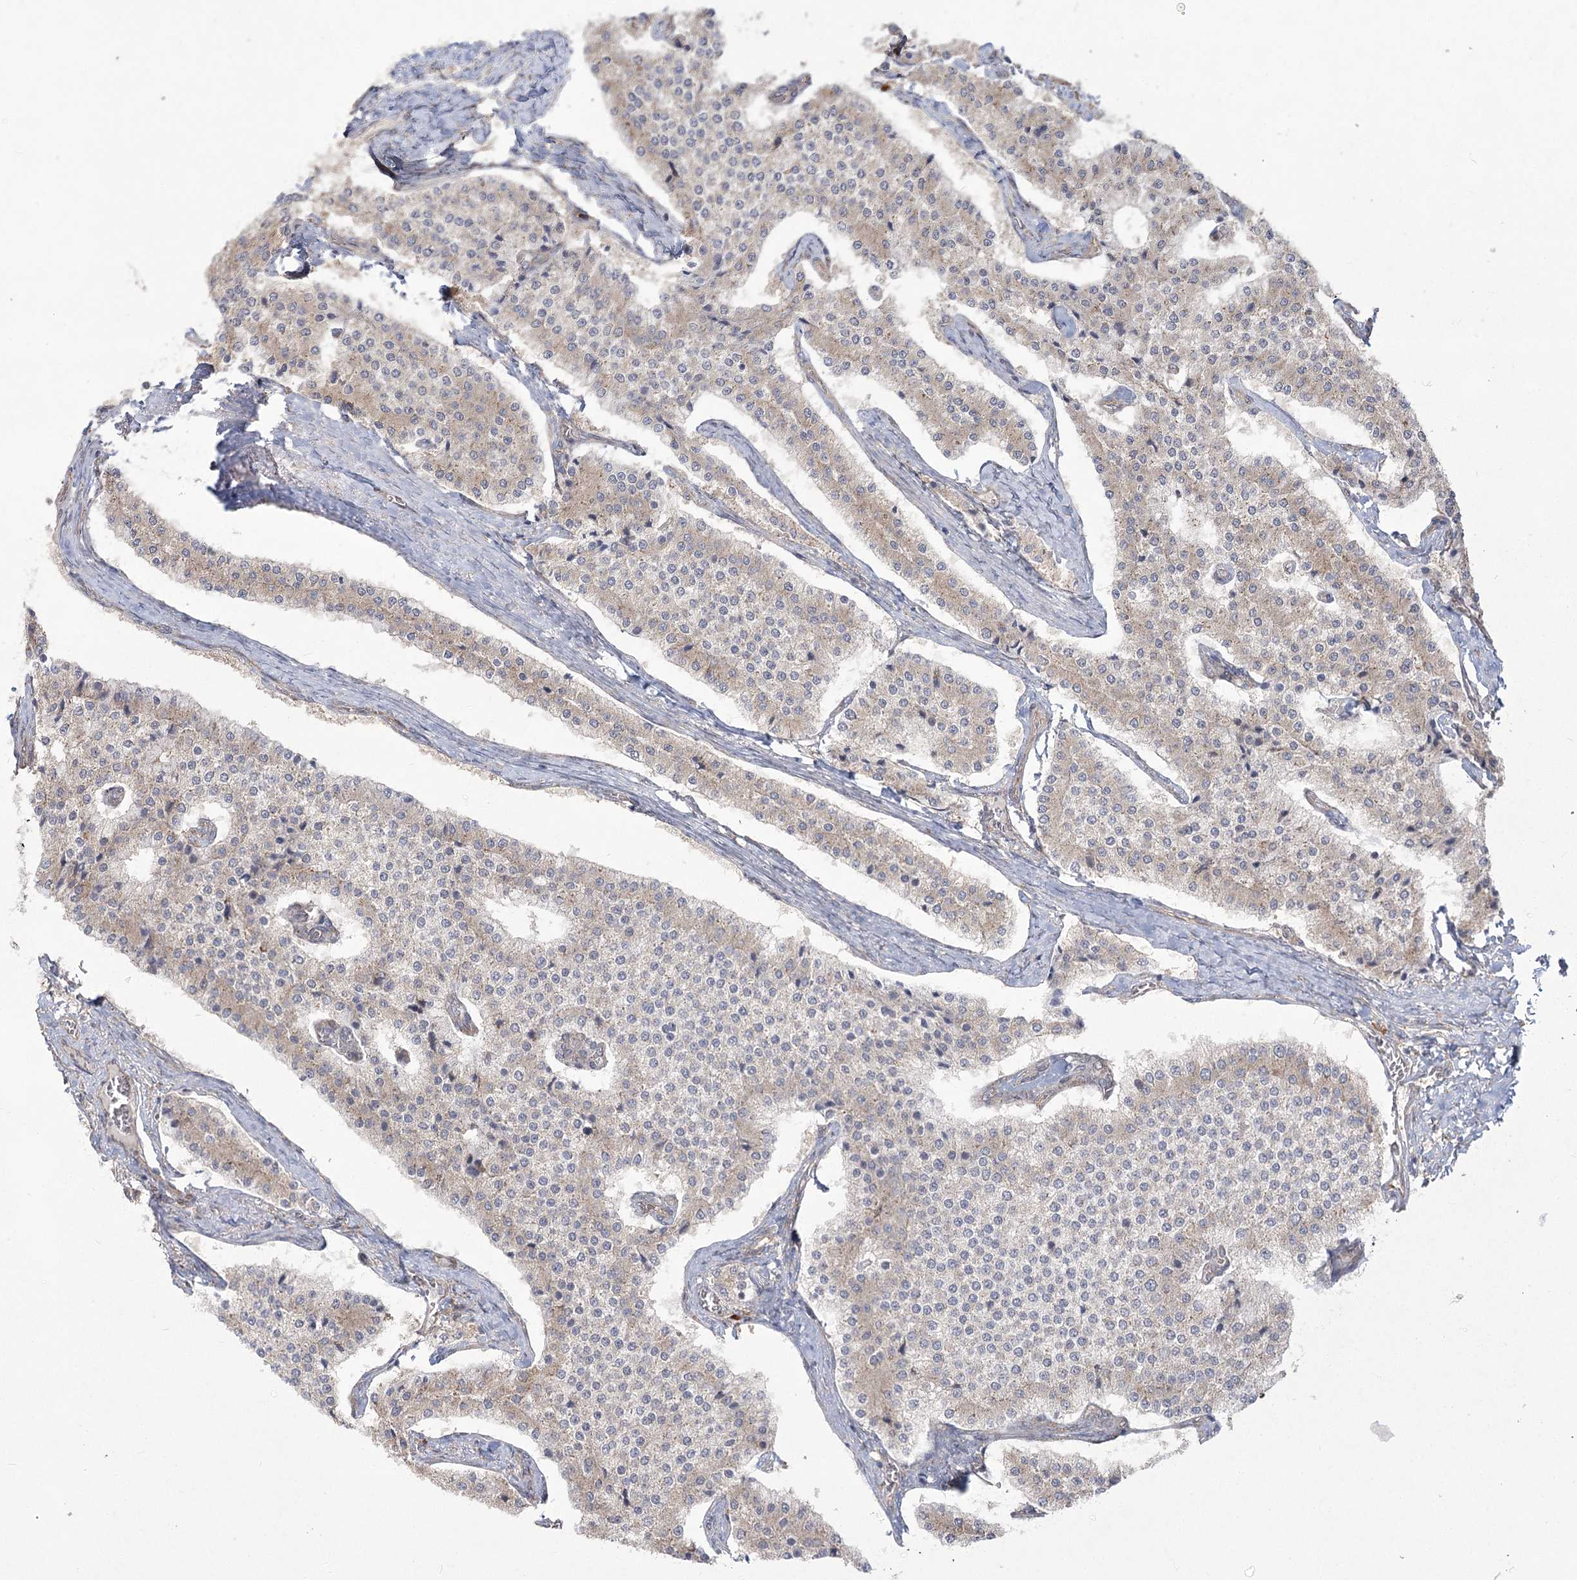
{"staining": {"intensity": "weak", "quantity": "<25%", "location": "cytoplasmic/membranous"}, "tissue": "carcinoid", "cell_type": "Tumor cells", "image_type": "cancer", "snomed": [{"axis": "morphology", "description": "Carcinoid, malignant, NOS"}, {"axis": "topography", "description": "Colon"}], "caption": "High magnification brightfield microscopy of carcinoid (malignant) stained with DAB (3,3'-diaminobenzidine) (brown) and counterstained with hematoxylin (blue): tumor cells show no significant positivity.", "gene": "CAMTA1", "patient": {"sex": "female", "age": 52}}